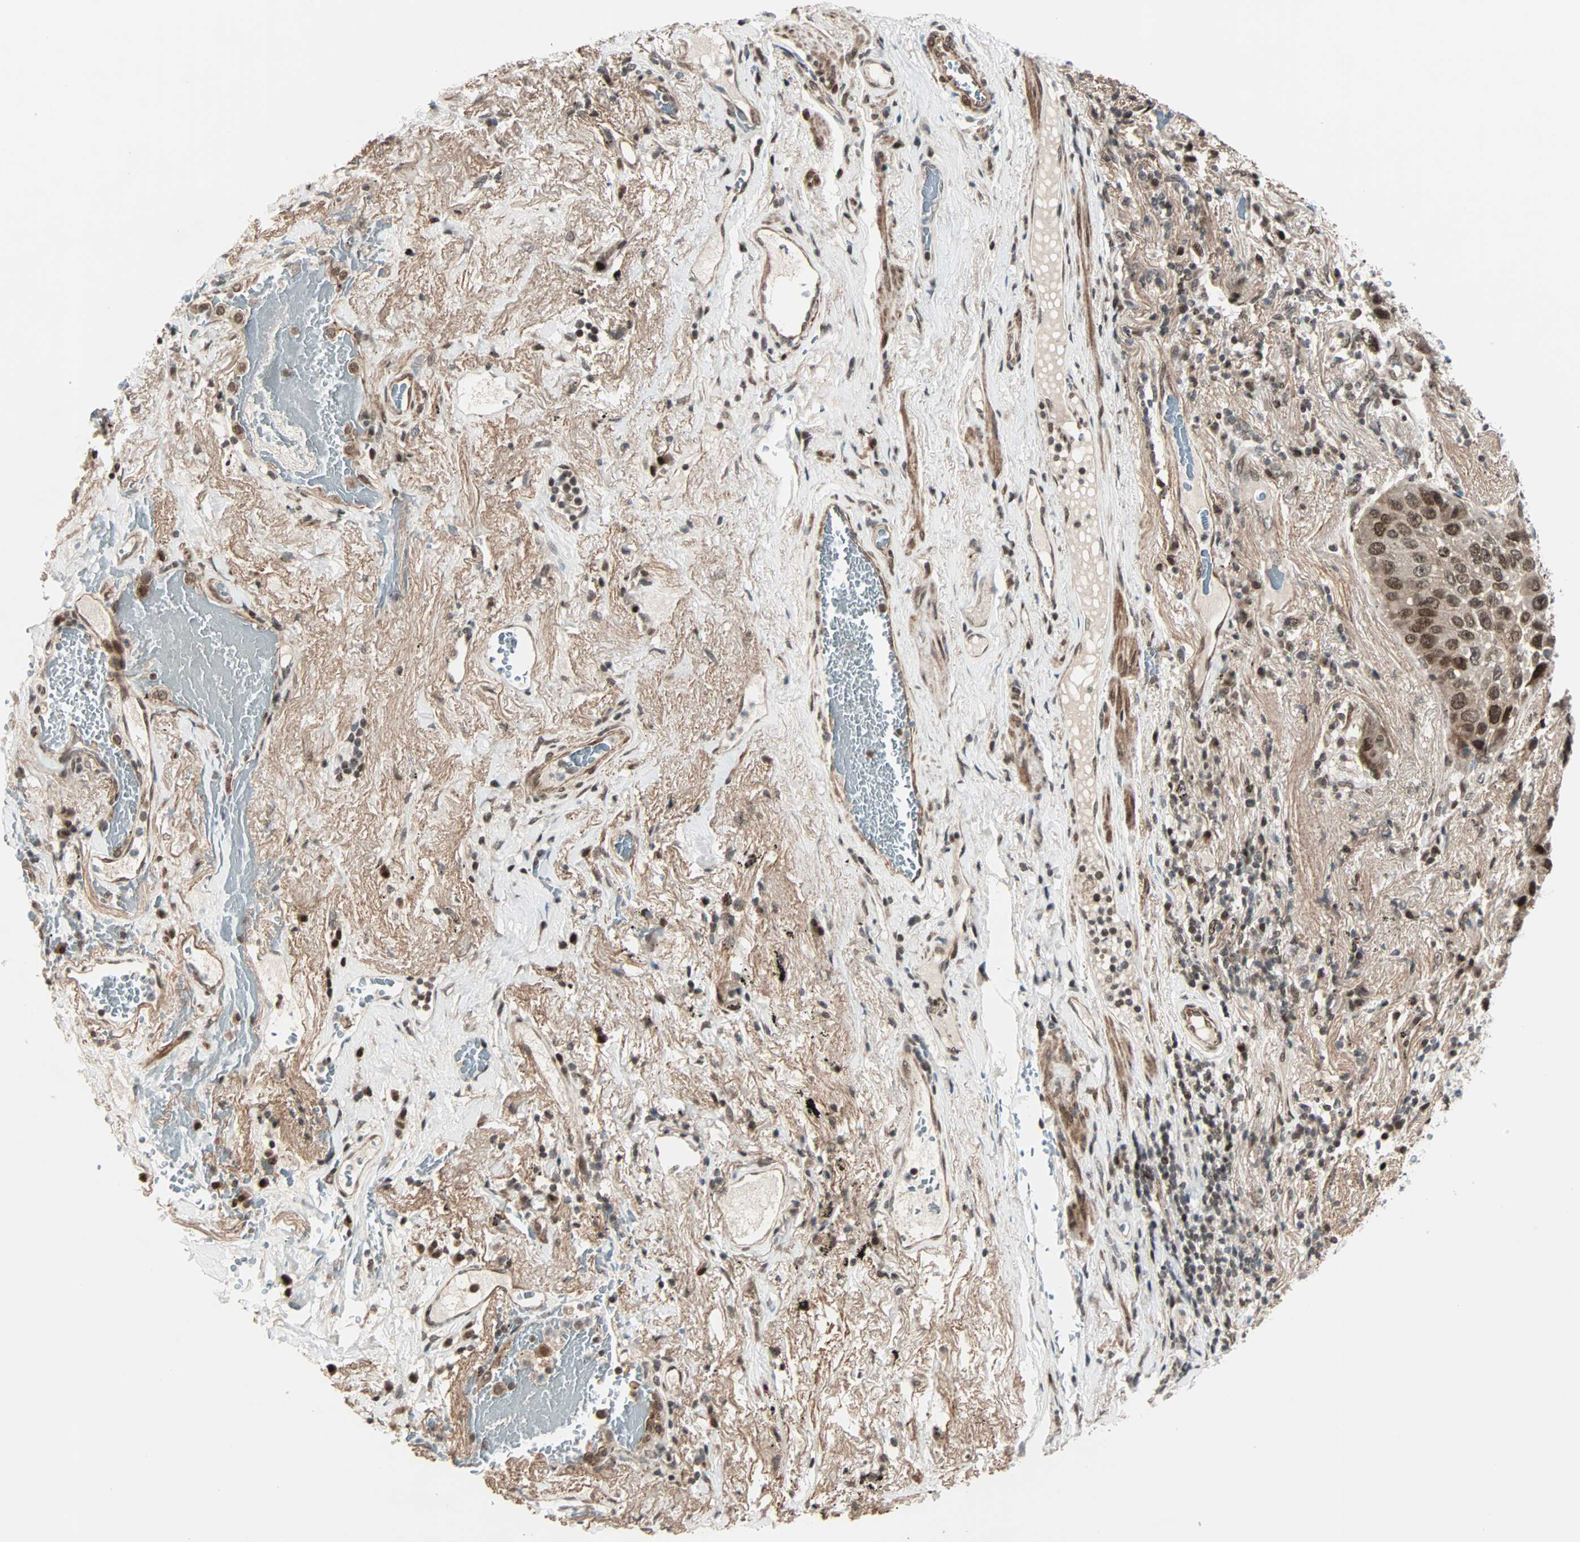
{"staining": {"intensity": "moderate", "quantity": ">75%", "location": "cytoplasmic/membranous,nuclear"}, "tissue": "lung cancer", "cell_type": "Tumor cells", "image_type": "cancer", "snomed": [{"axis": "morphology", "description": "Squamous cell carcinoma, NOS"}, {"axis": "topography", "description": "Lung"}], "caption": "This photomicrograph displays immunohistochemistry (IHC) staining of lung cancer (squamous cell carcinoma), with medium moderate cytoplasmic/membranous and nuclear expression in approximately >75% of tumor cells.", "gene": "CBX4", "patient": {"sex": "male", "age": 57}}